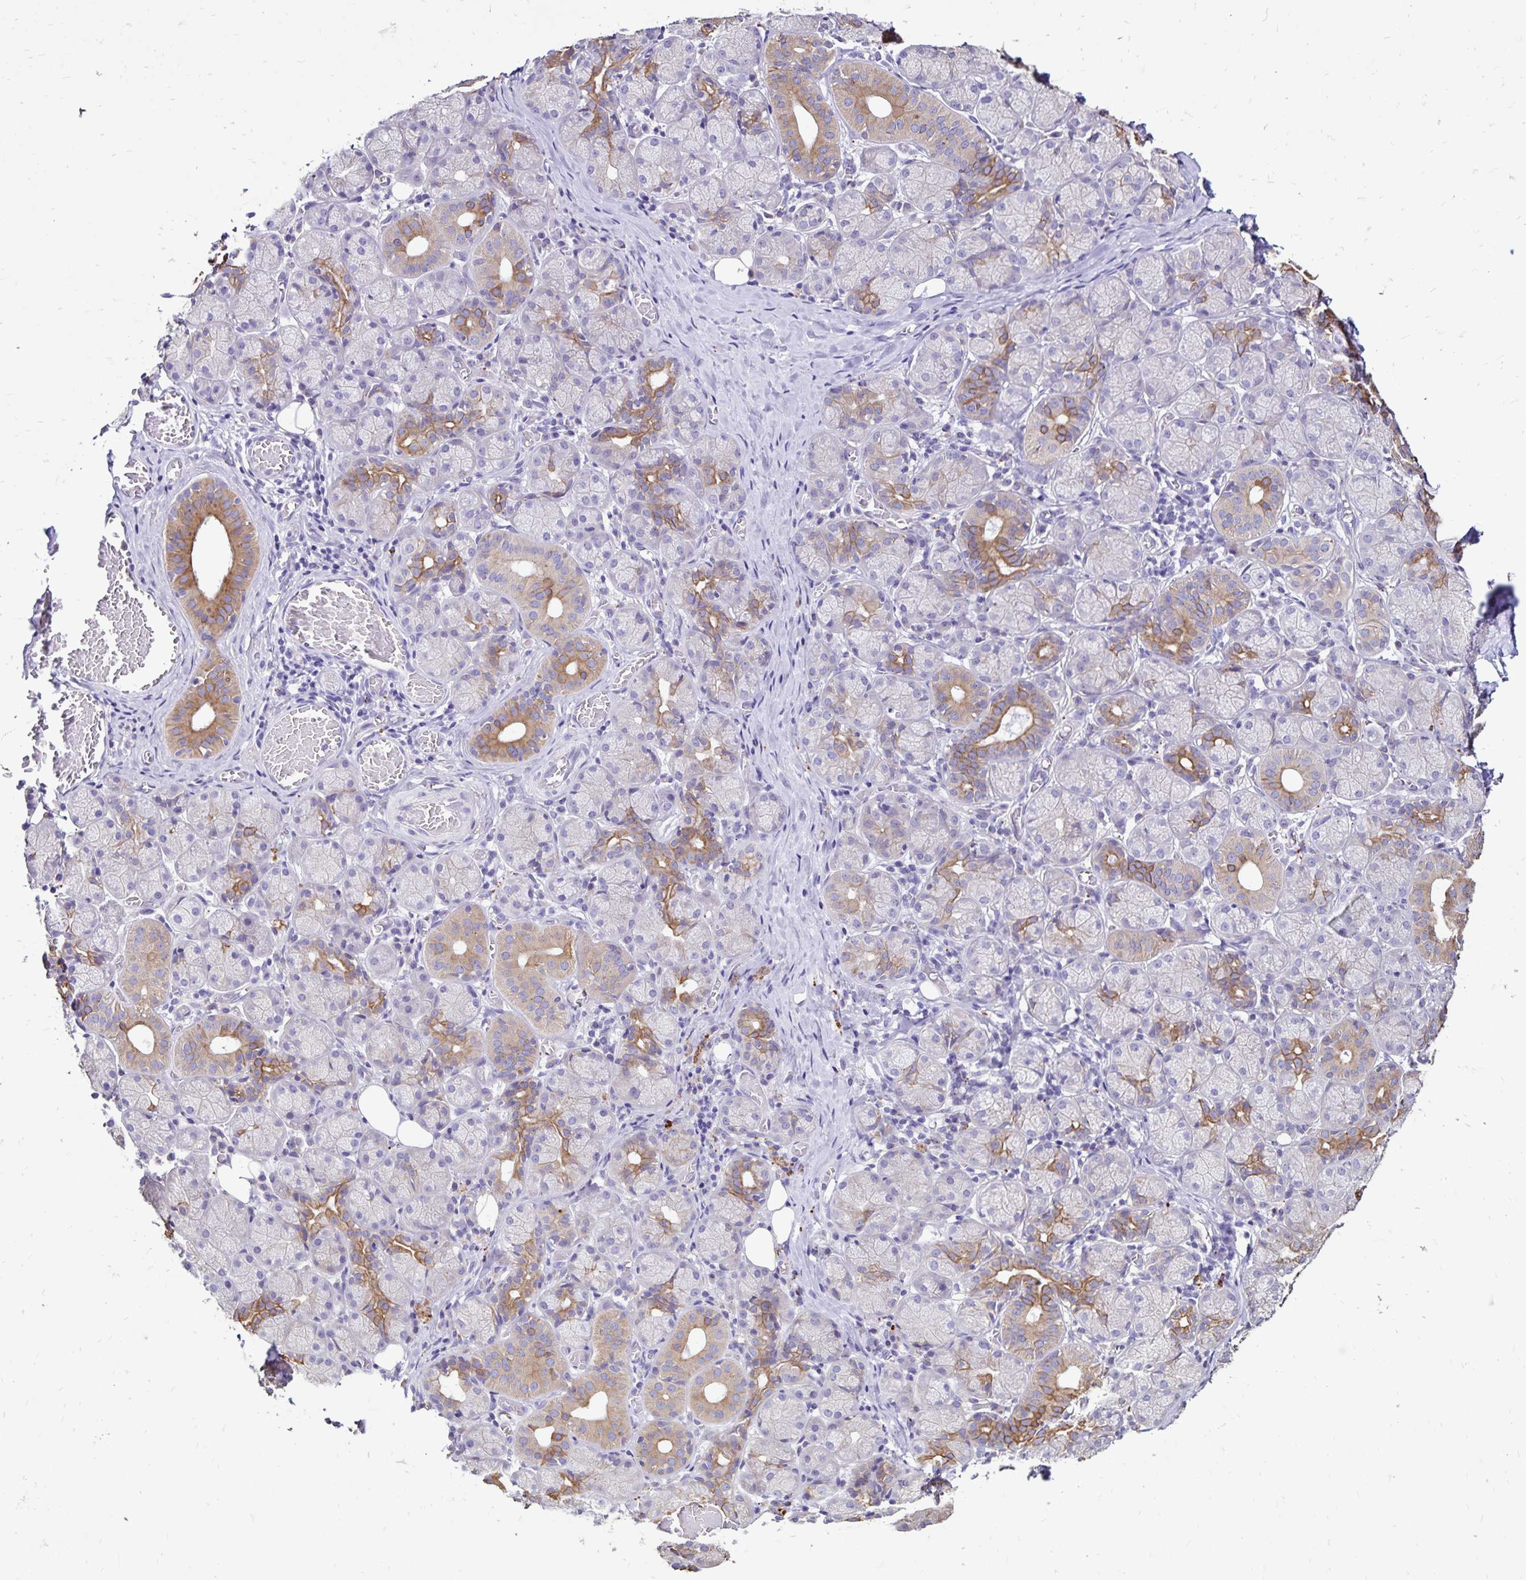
{"staining": {"intensity": "moderate", "quantity": "25%-75%", "location": "cytoplasmic/membranous"}, "tissue": "salivary gland", "cell_type": "Glandular cells", "image_type": "normal", "snomed": [{"axis": "morphology", "description": "Normal tissue, NOS"}, {"axis": "topography", "description": "Salivary gland"}, {"axis": "topography", "description": "Peripheral nerve tissue"}], "caption": "Glandular cells show medium levels of moderate cytoplasmic/membranous staining in about 25%-75% of cells in benign salivary gland. (brown staining indicates protein expression, while blue staining denotes nuclei).", "gene": "EVPL", "patient": {"sex": "female", "age": 24}}